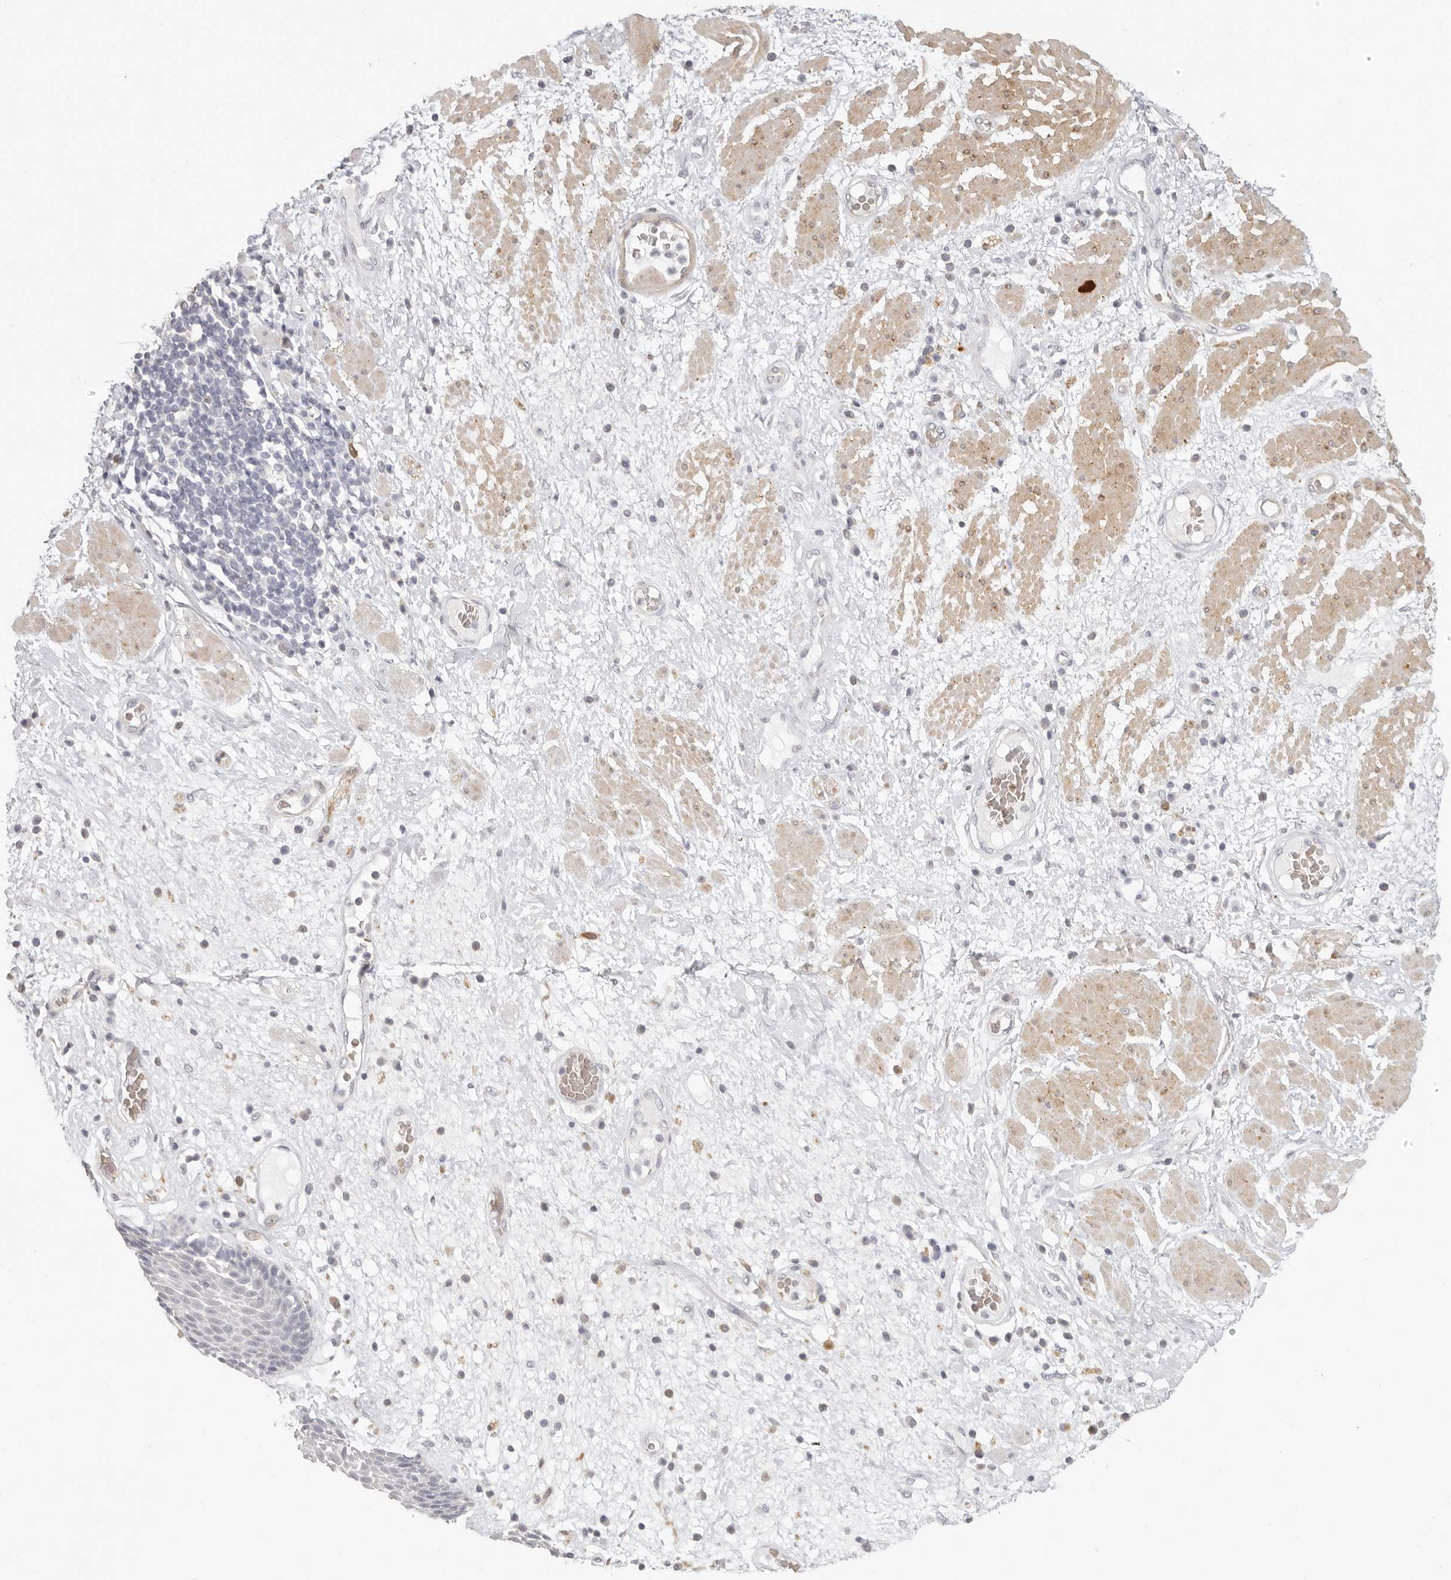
{"staining": {"intensity": "negative", "quantity": "none", "location": "none"}, "tissue": "esophagus", "cell_type": "Squamous epithelial cells", "image_type": "normal", "snomed": [{"axis": "morphology", "description": "Normal tissue, NOS"}, {"axis": "morphology", "description": "Adenocarcinoma, NOS"}, {"axis": "topography", "description": "Esophagus"}], "caption": "This is an IHC photomicrograph of unremarkable esophagus. There is no expression in squamous epithelial cells.", "gene": "NIBAN1", "patient": {"sex": "male", "age": 62}}